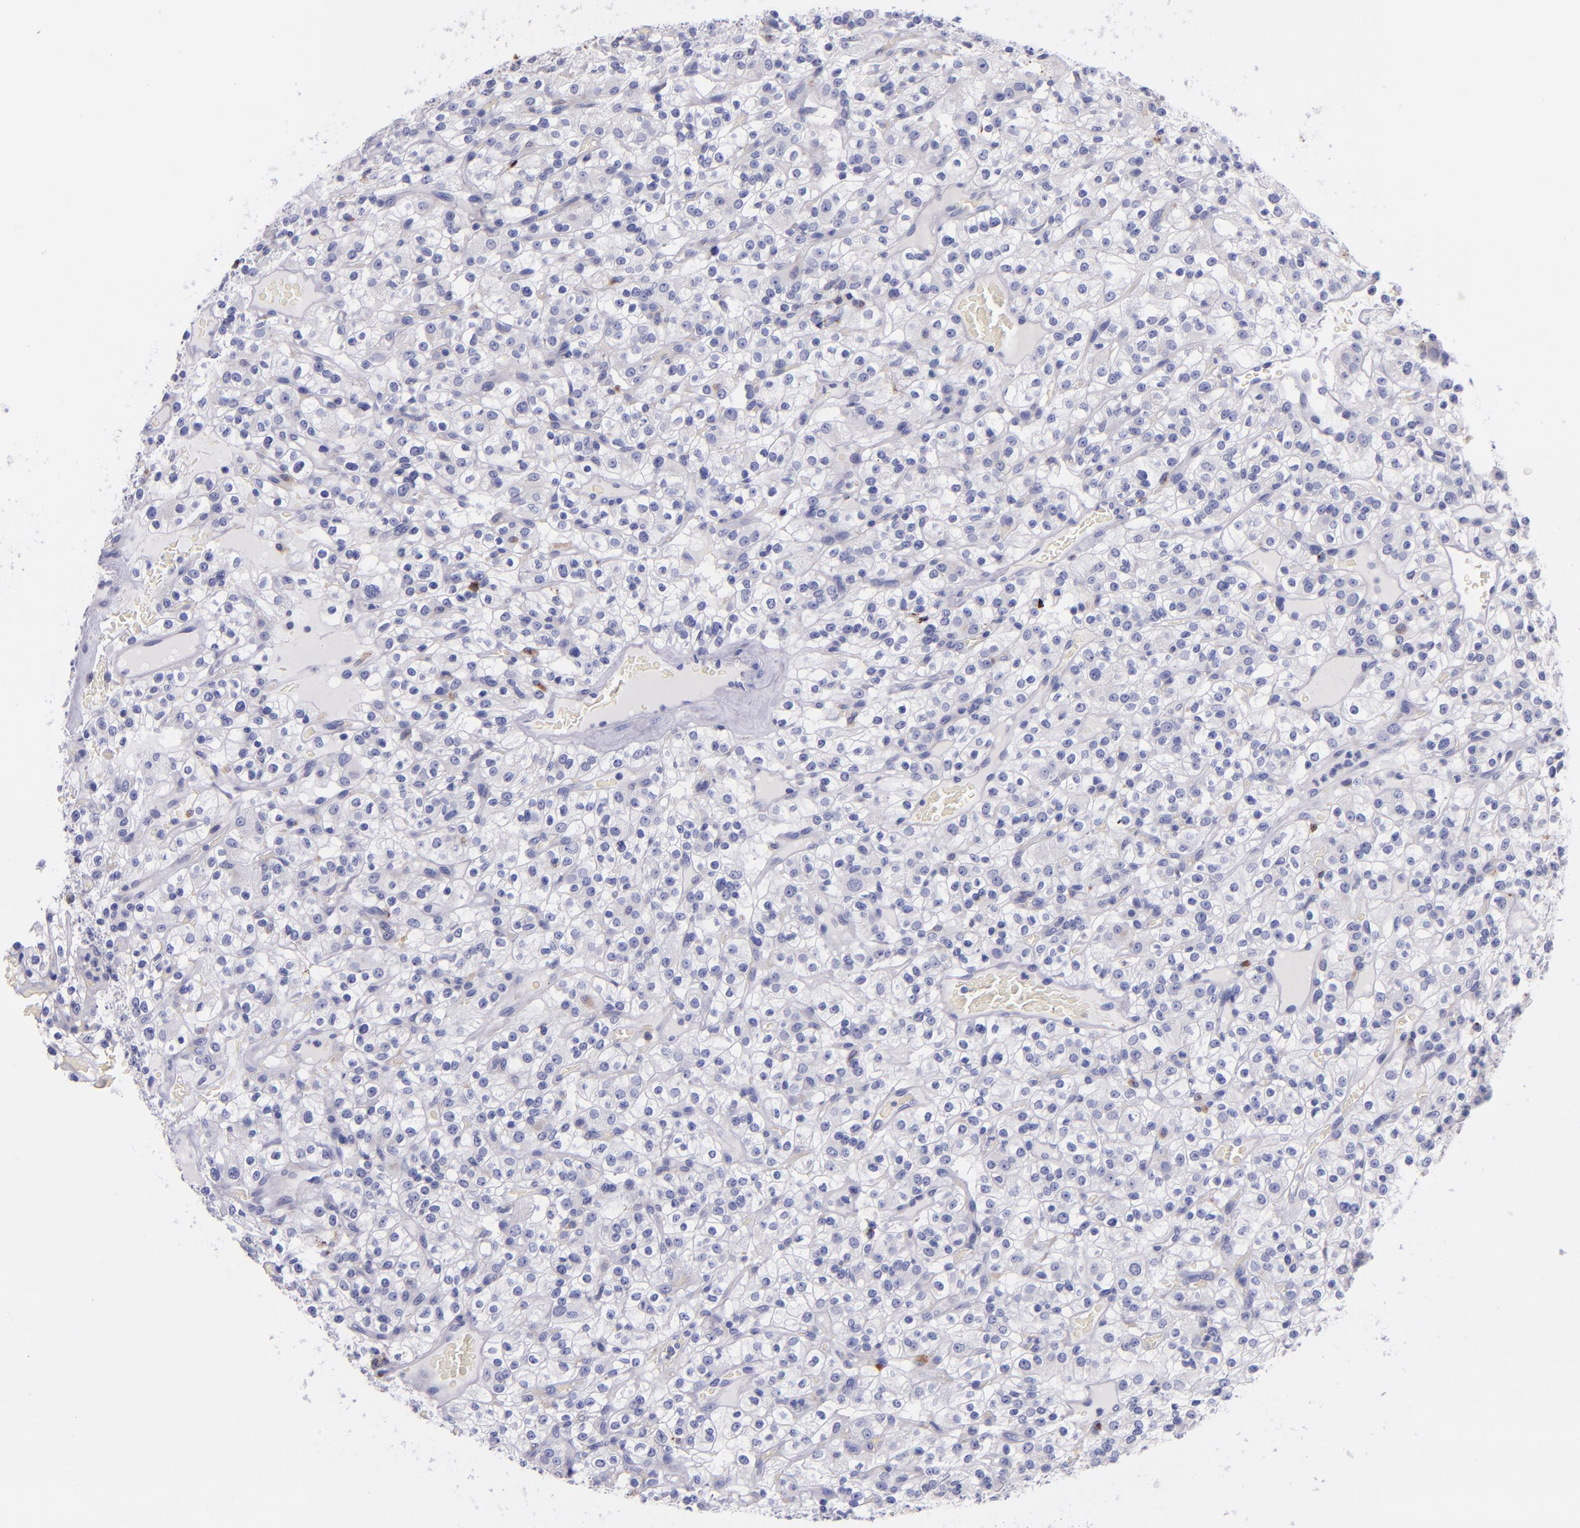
{"staining": {"intensity": "negative", "quantity": "none", "location": "none"}, "tissue": "renal cancer", "cell_type": "Tumor cells", "image_type": "cancer", "snomed": [{"axis": "morphology", "description": "Normal tissue, NOS"}, {"axis": "morphology", "description": "Adenocarcinoma, NOS"}, {"axis": "topography", "description": "Kidney"}], "caption": "Immunohistochemistry of human adenocarcinoma (renal) displays no expression in tumor cells.", "gene": "IVL", "patient": {"sex": "female", "age": 72}}